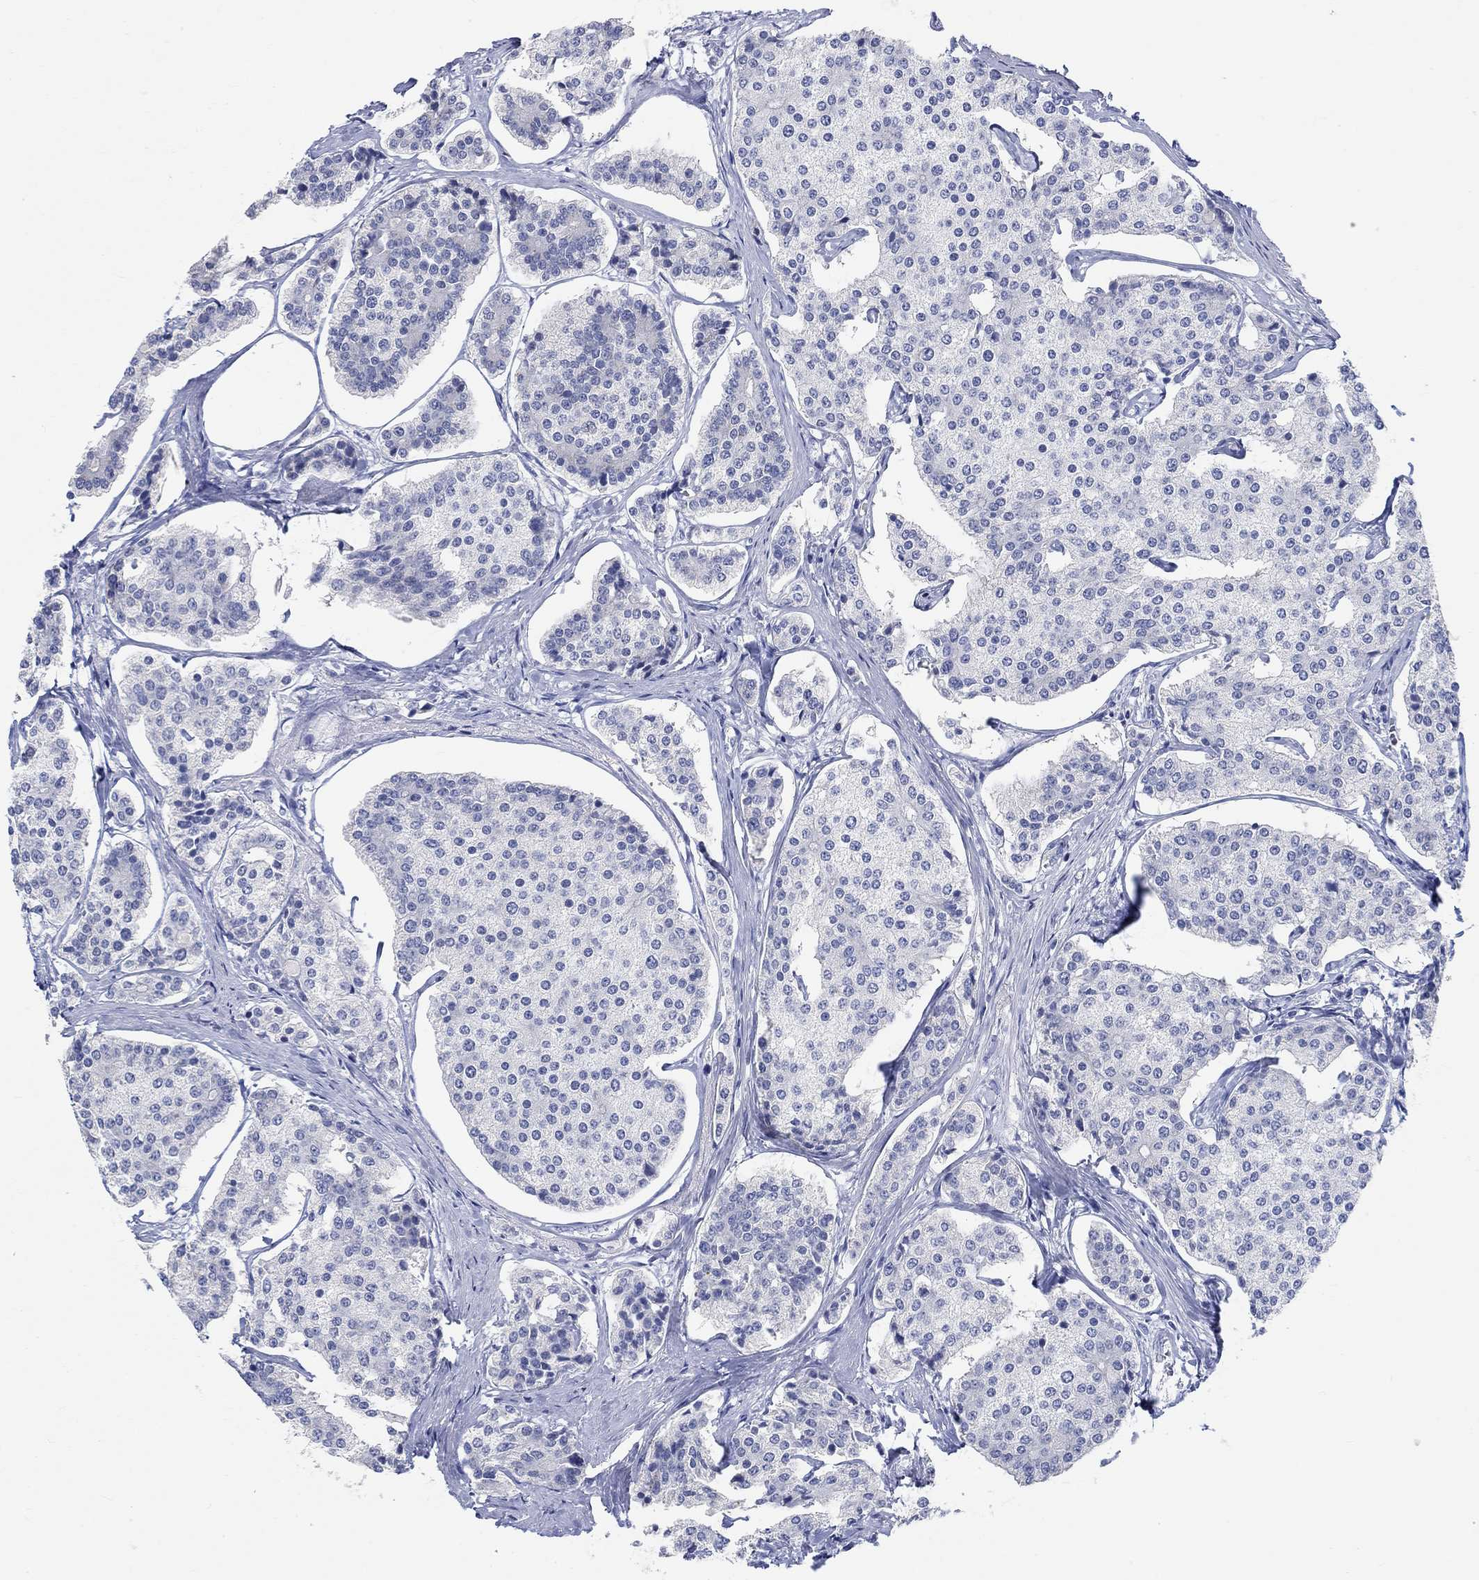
{"staining": {"intensity": "negative", "quantity": "none", "location": "none"}, "tissue": "carcinoid", "cell_type": "Tumor cells", "image_type": "cancer", "snomed": [{"axis": "morphology", "description": "Carcinoid, malignant, NOS"}, {"axis": "topography", "description": "Small intestine"}], "caption": "The histopathology image reveals no significant positivity in tumor cells of carcinoid.", "gene": "GRIA3", "patient": {"sex": "female", "age": 65}}